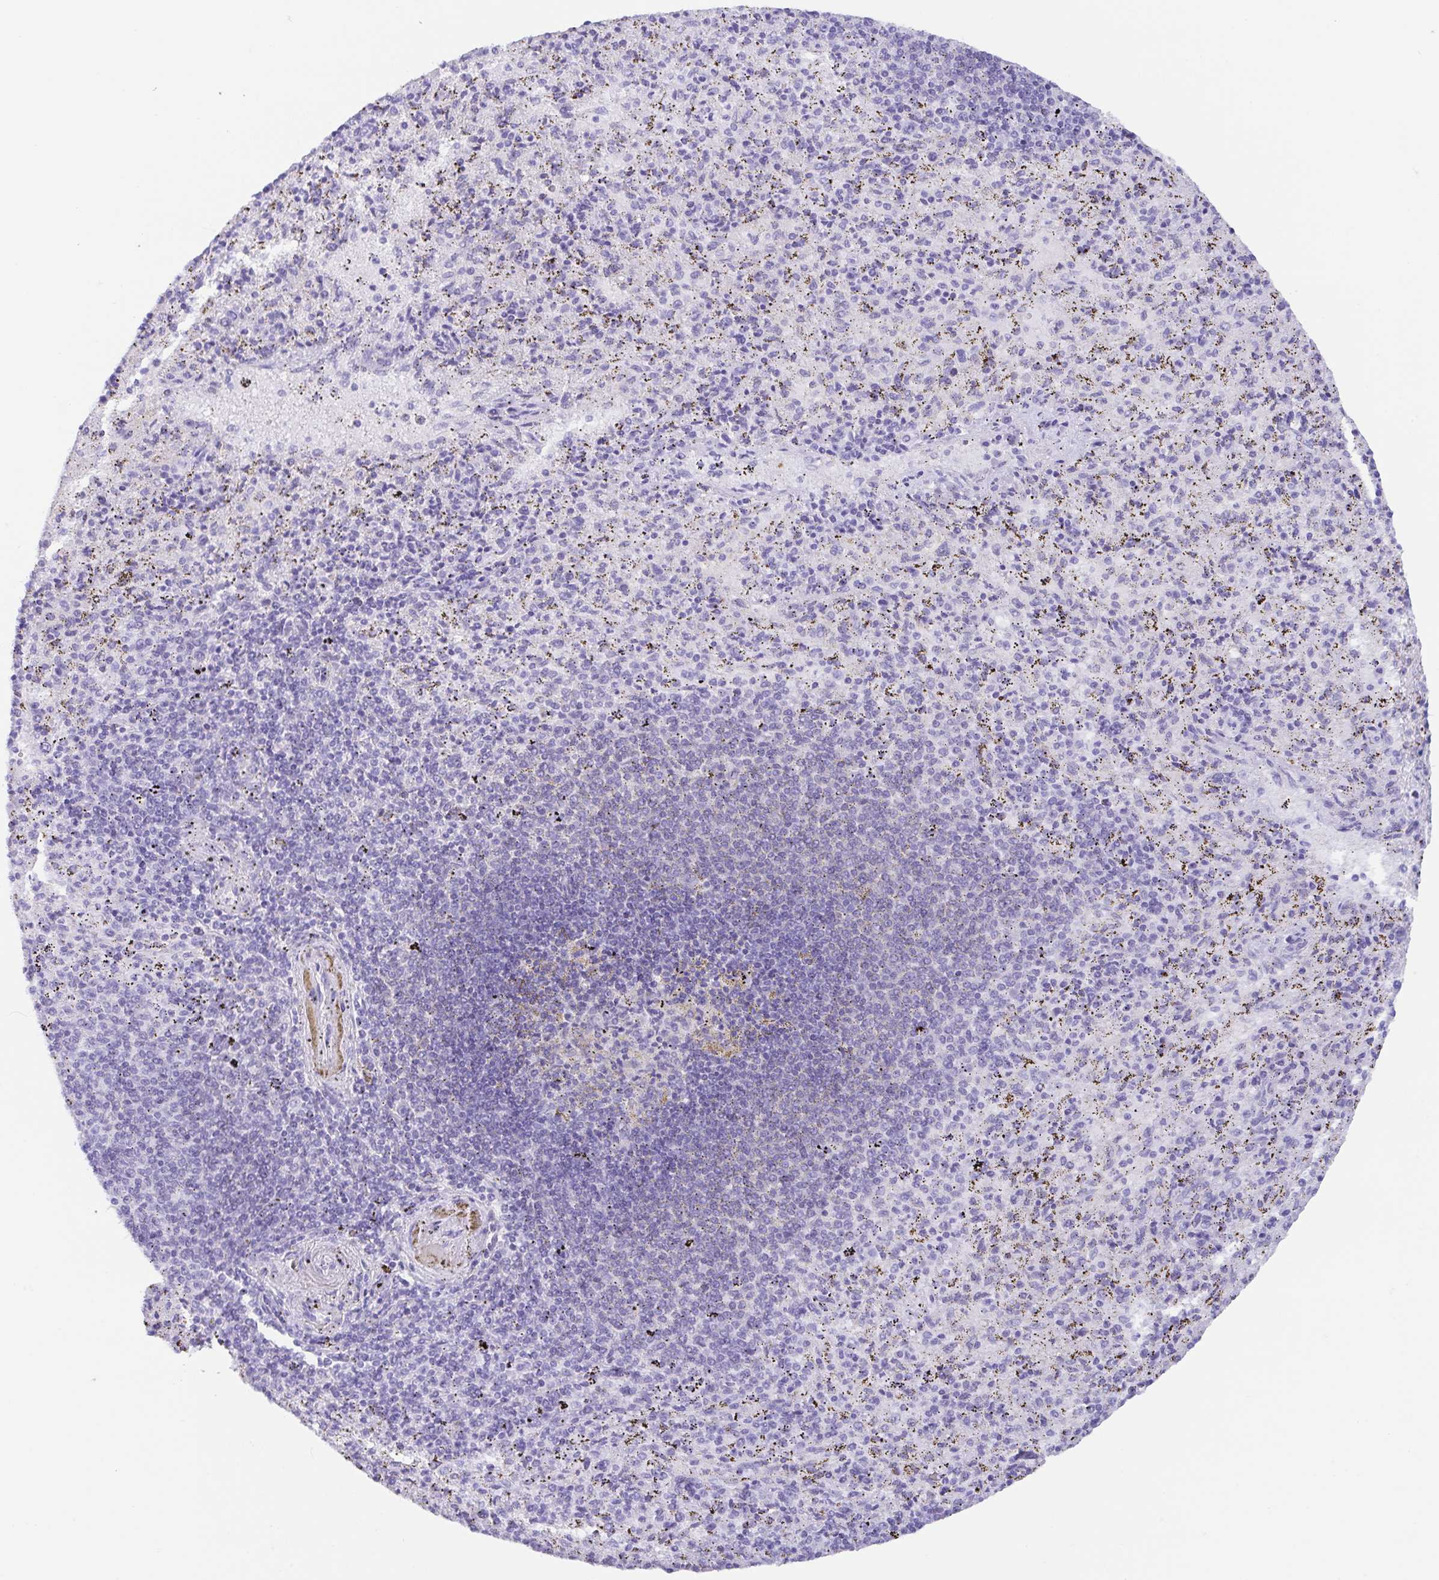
{"staining": {"intensity": "negative", "quantity": "none", "location": "none"}, "tissue": "spleen", "cell_type": "Cells in red pulp", "image_type": "normal", "snomed": [{"axis": "morphology", "description": "Normal tissue, NOS"}, {"axis": "topography", "description": "Spleen"}], "caption": "Immunohistochemistry micrograph of benign spleen stained for a protein (brown), which displays no positivity in cells in red pulp.", "gene": "GKN1", "patient": {"sex": "male", "age": 57}}